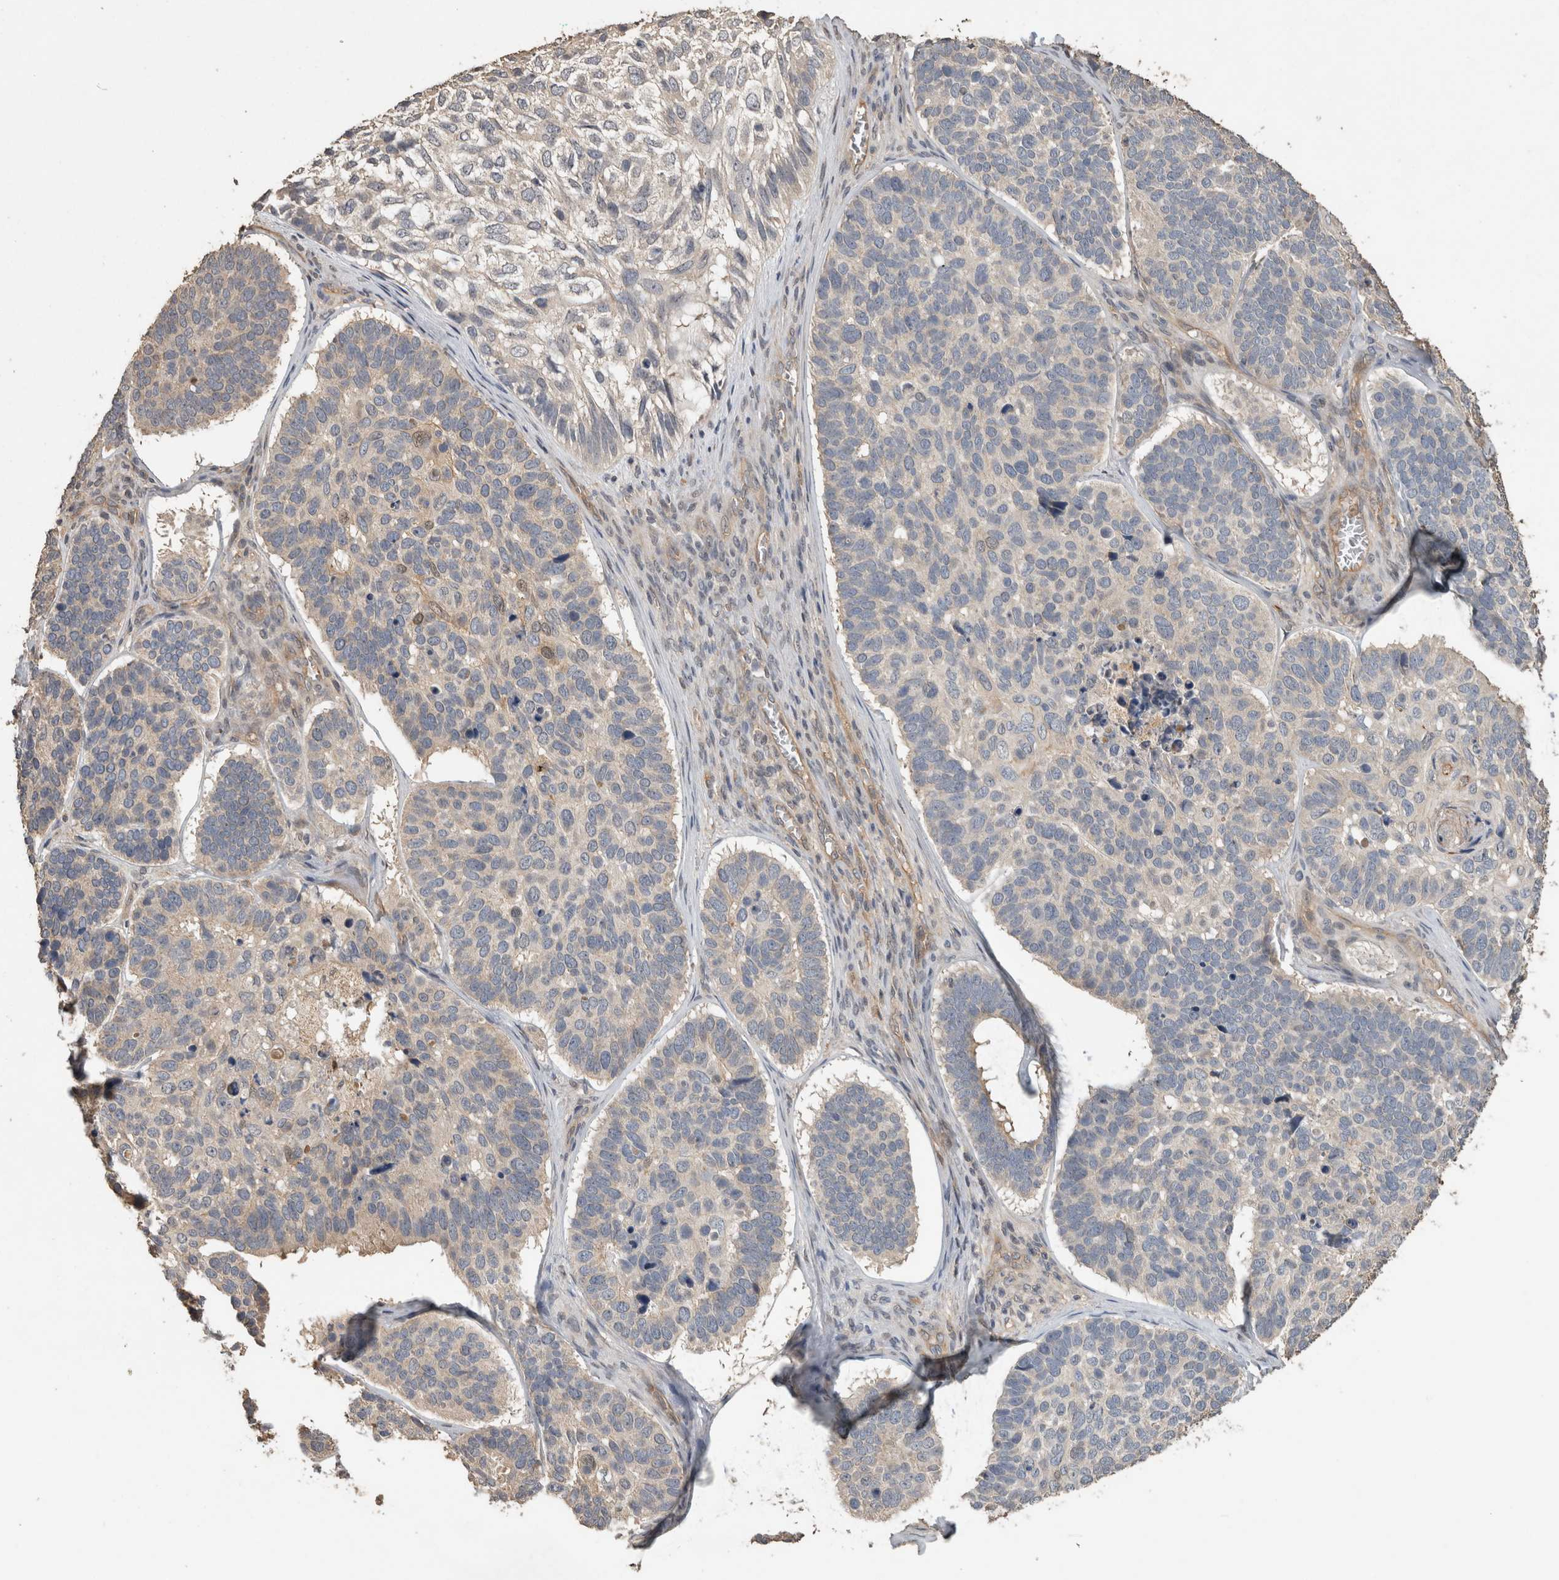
{"staining": {"intensity": "negative", "quantity": "none", "location": "none"}, "tissue": "skin cancer", "cell_type": "Tumor cells", "image_type": "cancer", "snomed": [{"axis": "morphology", "description": "Basal cell carcinoma"}, {"axis": "topography", "description": "Skin"}], "caption": "Histopathology image shows no protein positivity in tumor cells of basal cell carcinoma (skin) tissue.", "gene": "RHPN1", "patient": {"sex": "male", "age": 62}}